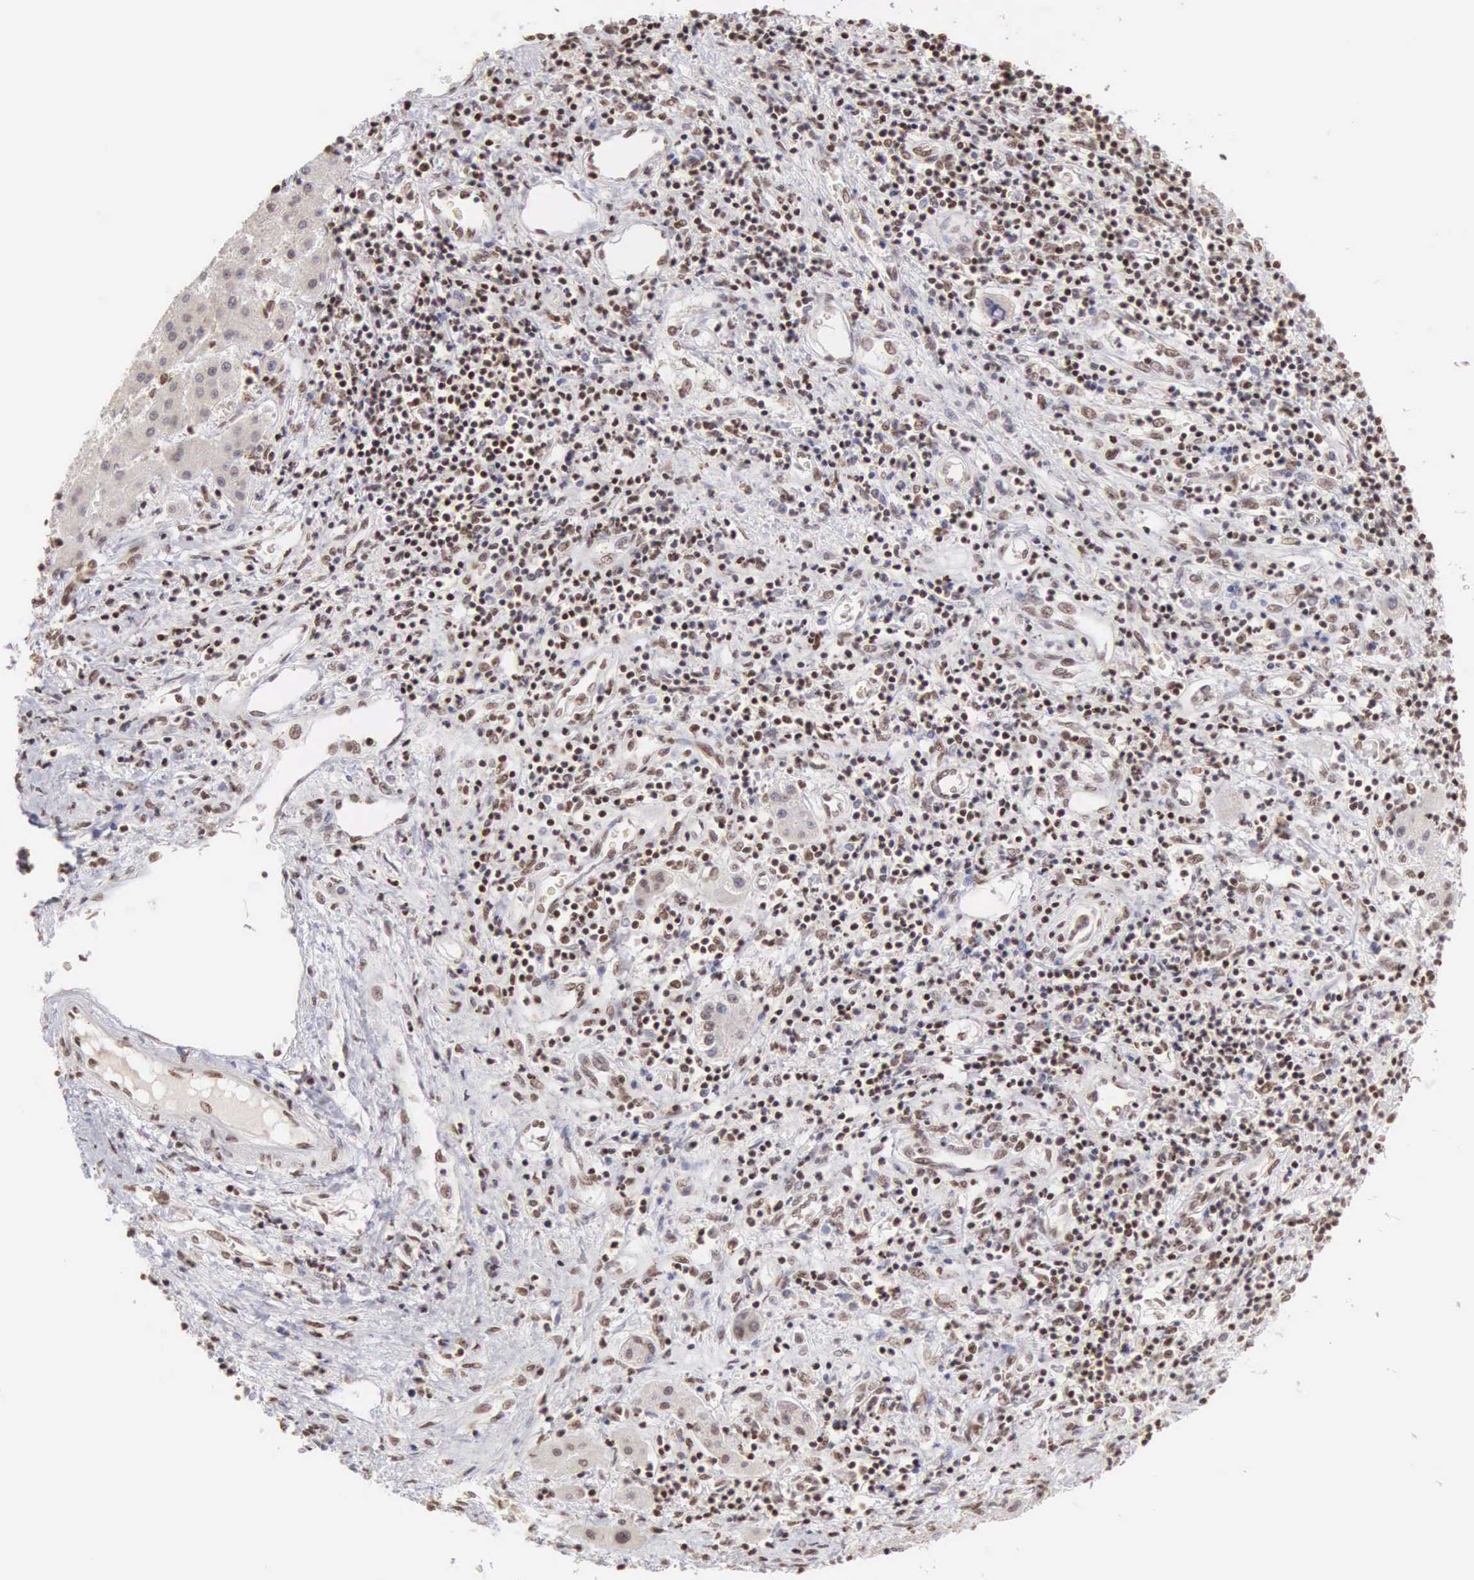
{"staining": {"intensity": "weak", "quantity": "25%-75%", "location": "nuclear"}, "tissue": "liver cancer", "cell_type": "Tumor cells", "image_type": "cancer", "snomed": [{"axis": "morphology", "description": "Carcinoma, Hepatocellular, NOS"}, {"axis": "topography", "description": "Liver"}], "caption": "Protein expression analysis of human liver hepatocellular carcinoma reveals weak nuclear positivity in approximately 25%-75% of tumor cells.", "gene": "HTATSF1", "patient": {"sex": "male", "age": 24}}